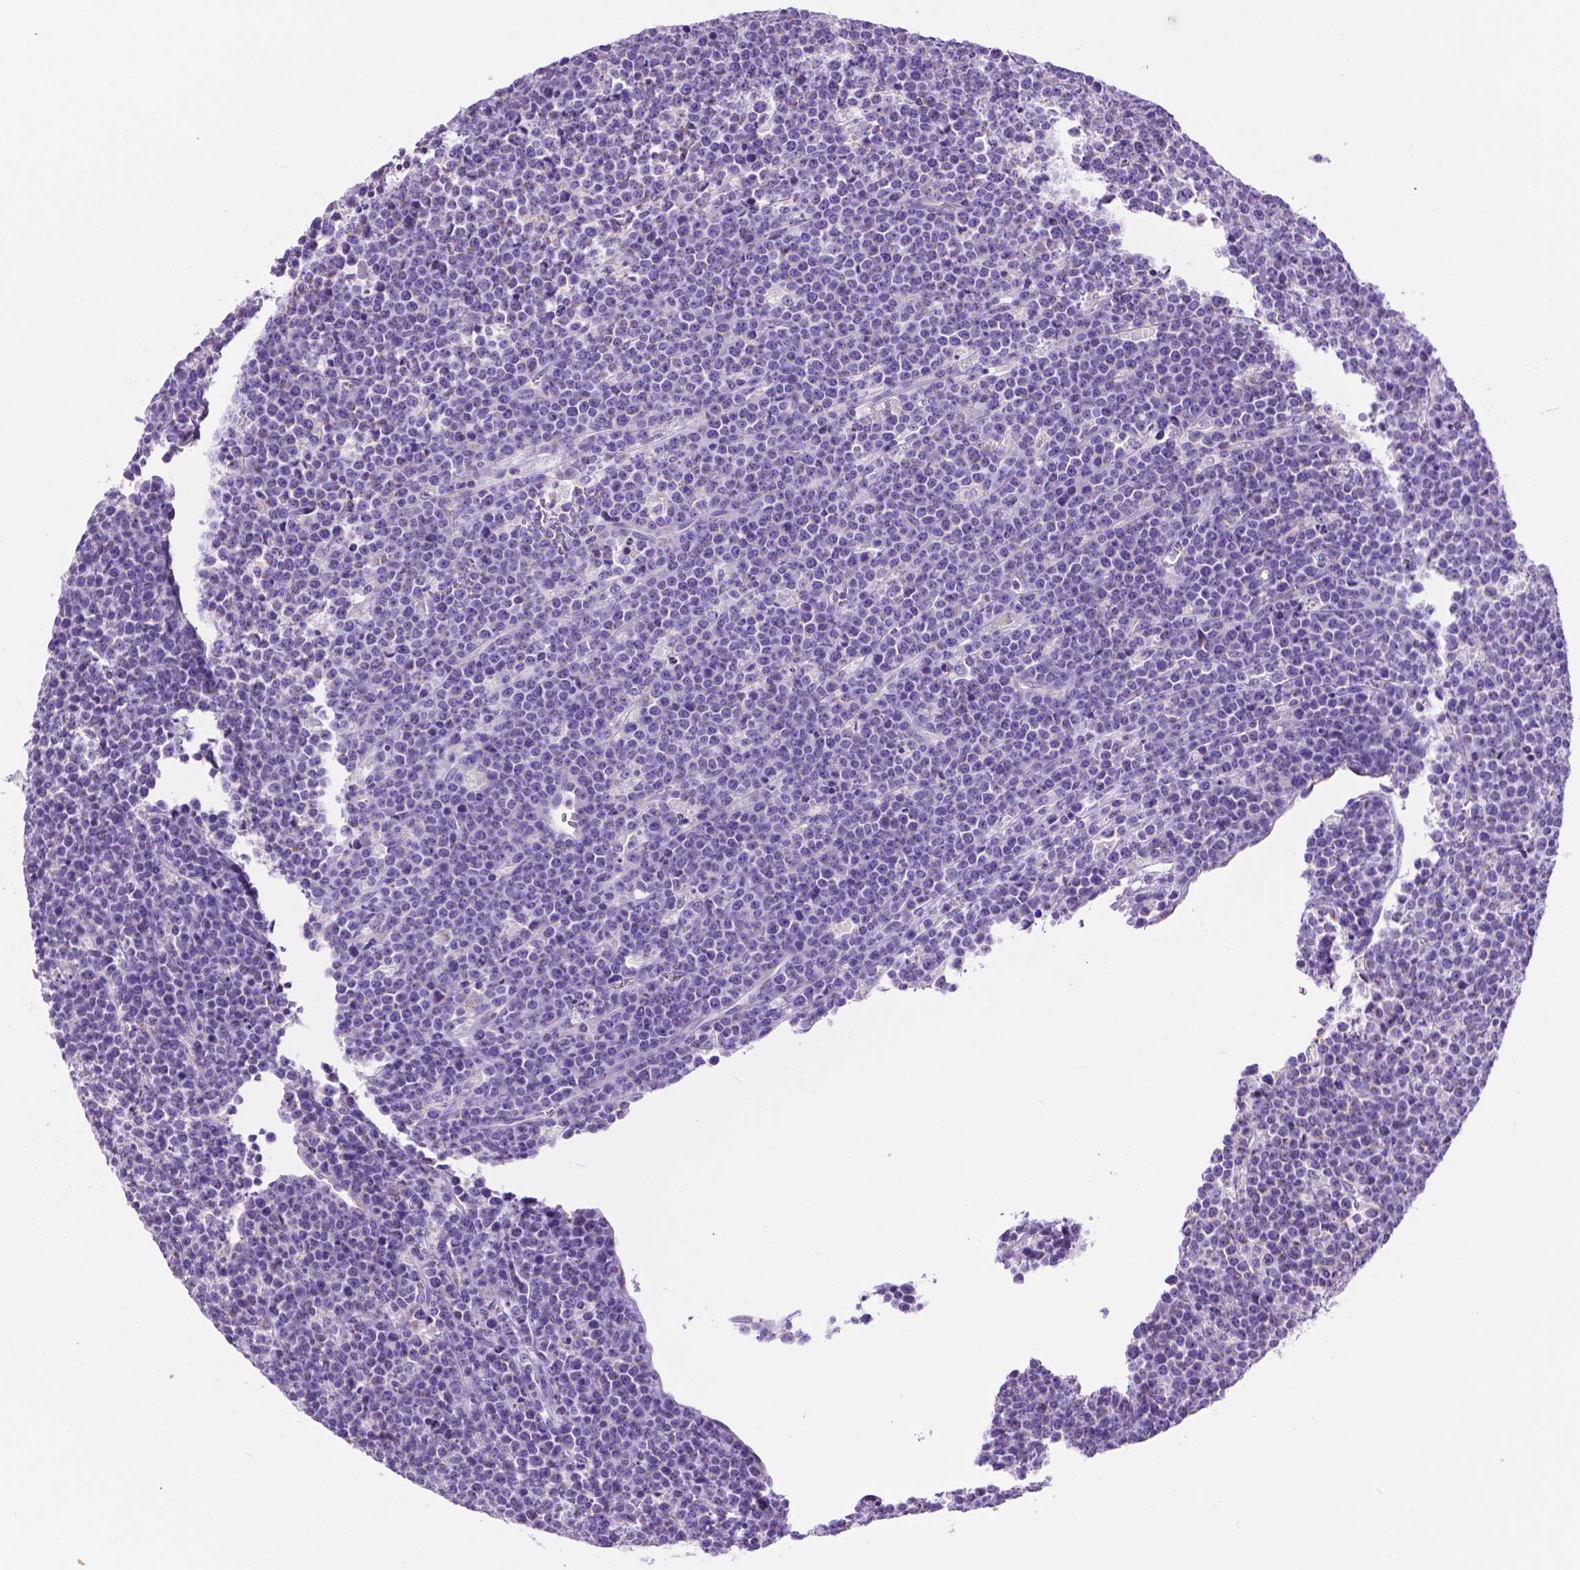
{"staining": {"intensity": "negative", "quantity": "none", "location": "none"}, "tissue": "lymphoma", "cell_type": "Tumor cells", "image_type": "cancer", "snomed": [{"axis": "morphology", "description": "Malignant lymphoma, non-Hodgkin's type, High grade"}, {"axis": "topography", "description": "Ovary"}], "caption": "This micrograph is of high-grade malignant lymphoma, non-Hodgkin's type stained with immunohistochemistry (IHC) to label a protein in brown with the nuclei are counter-stained blue. There is no staining in tumor cells.", "gene": "PHYHIP", "patient": {"sex": "female", "age": 56}}